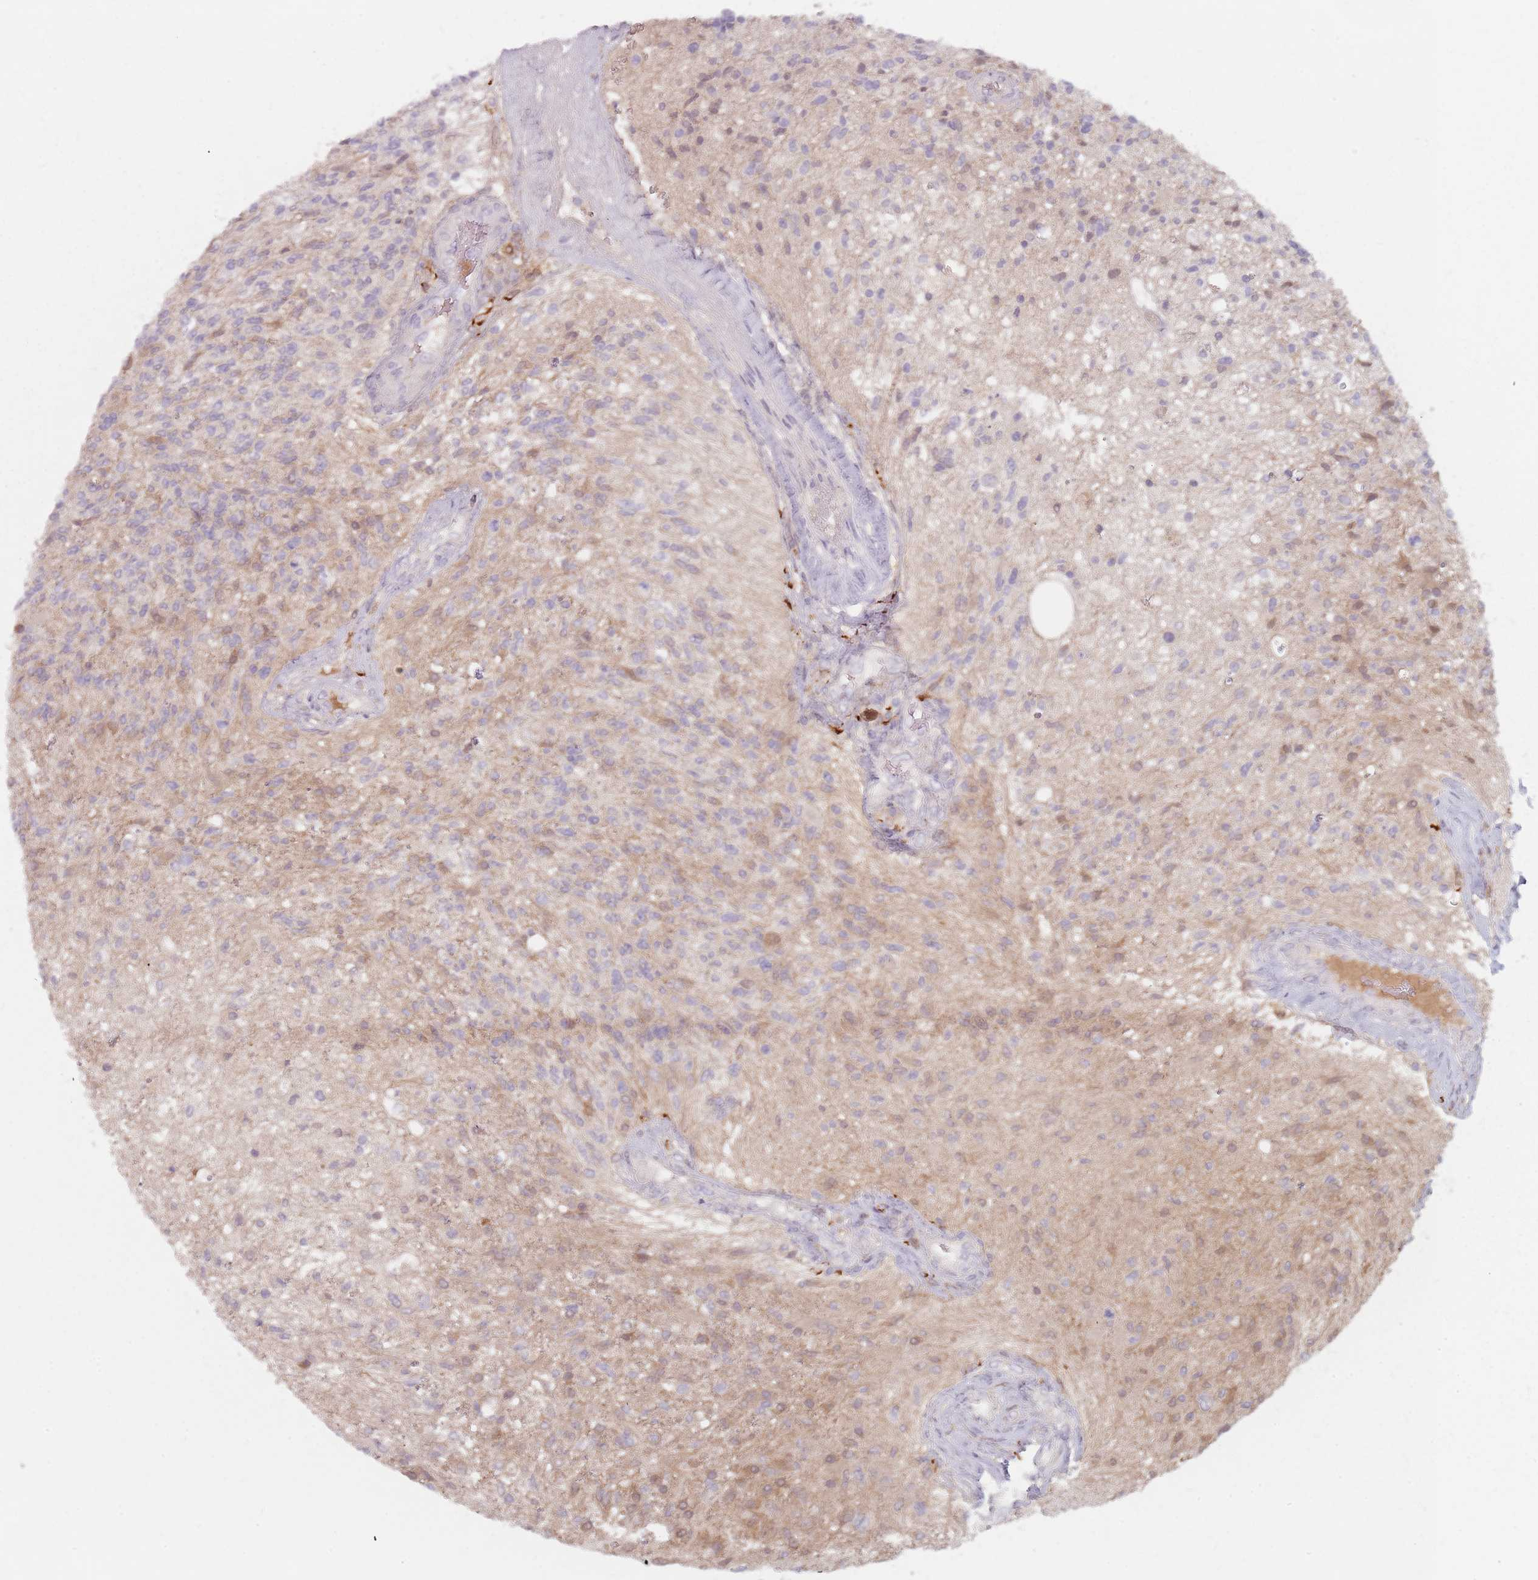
{"staining": {"intensity": "weak", "quantity": "<25%", "location": "cytoplasmic/membranous,nuclear"}, "tissue": "glioma", "cell_type": "Tumor cells", "image_type": "cancer", "snomed": [{"axis": "morphology", "description": "Glioma, malignant, High grade"}, {"axis": "topography", "description": "Brain"}], "caption": "Immunohistochemical staining of human malignant high-grade glioma exhibits no significant positivity in tumor cells. (DAB immunohistochemistry, high magnification).", "gene": "NAXE", "patient": {"sex": "male", "age": 56}}